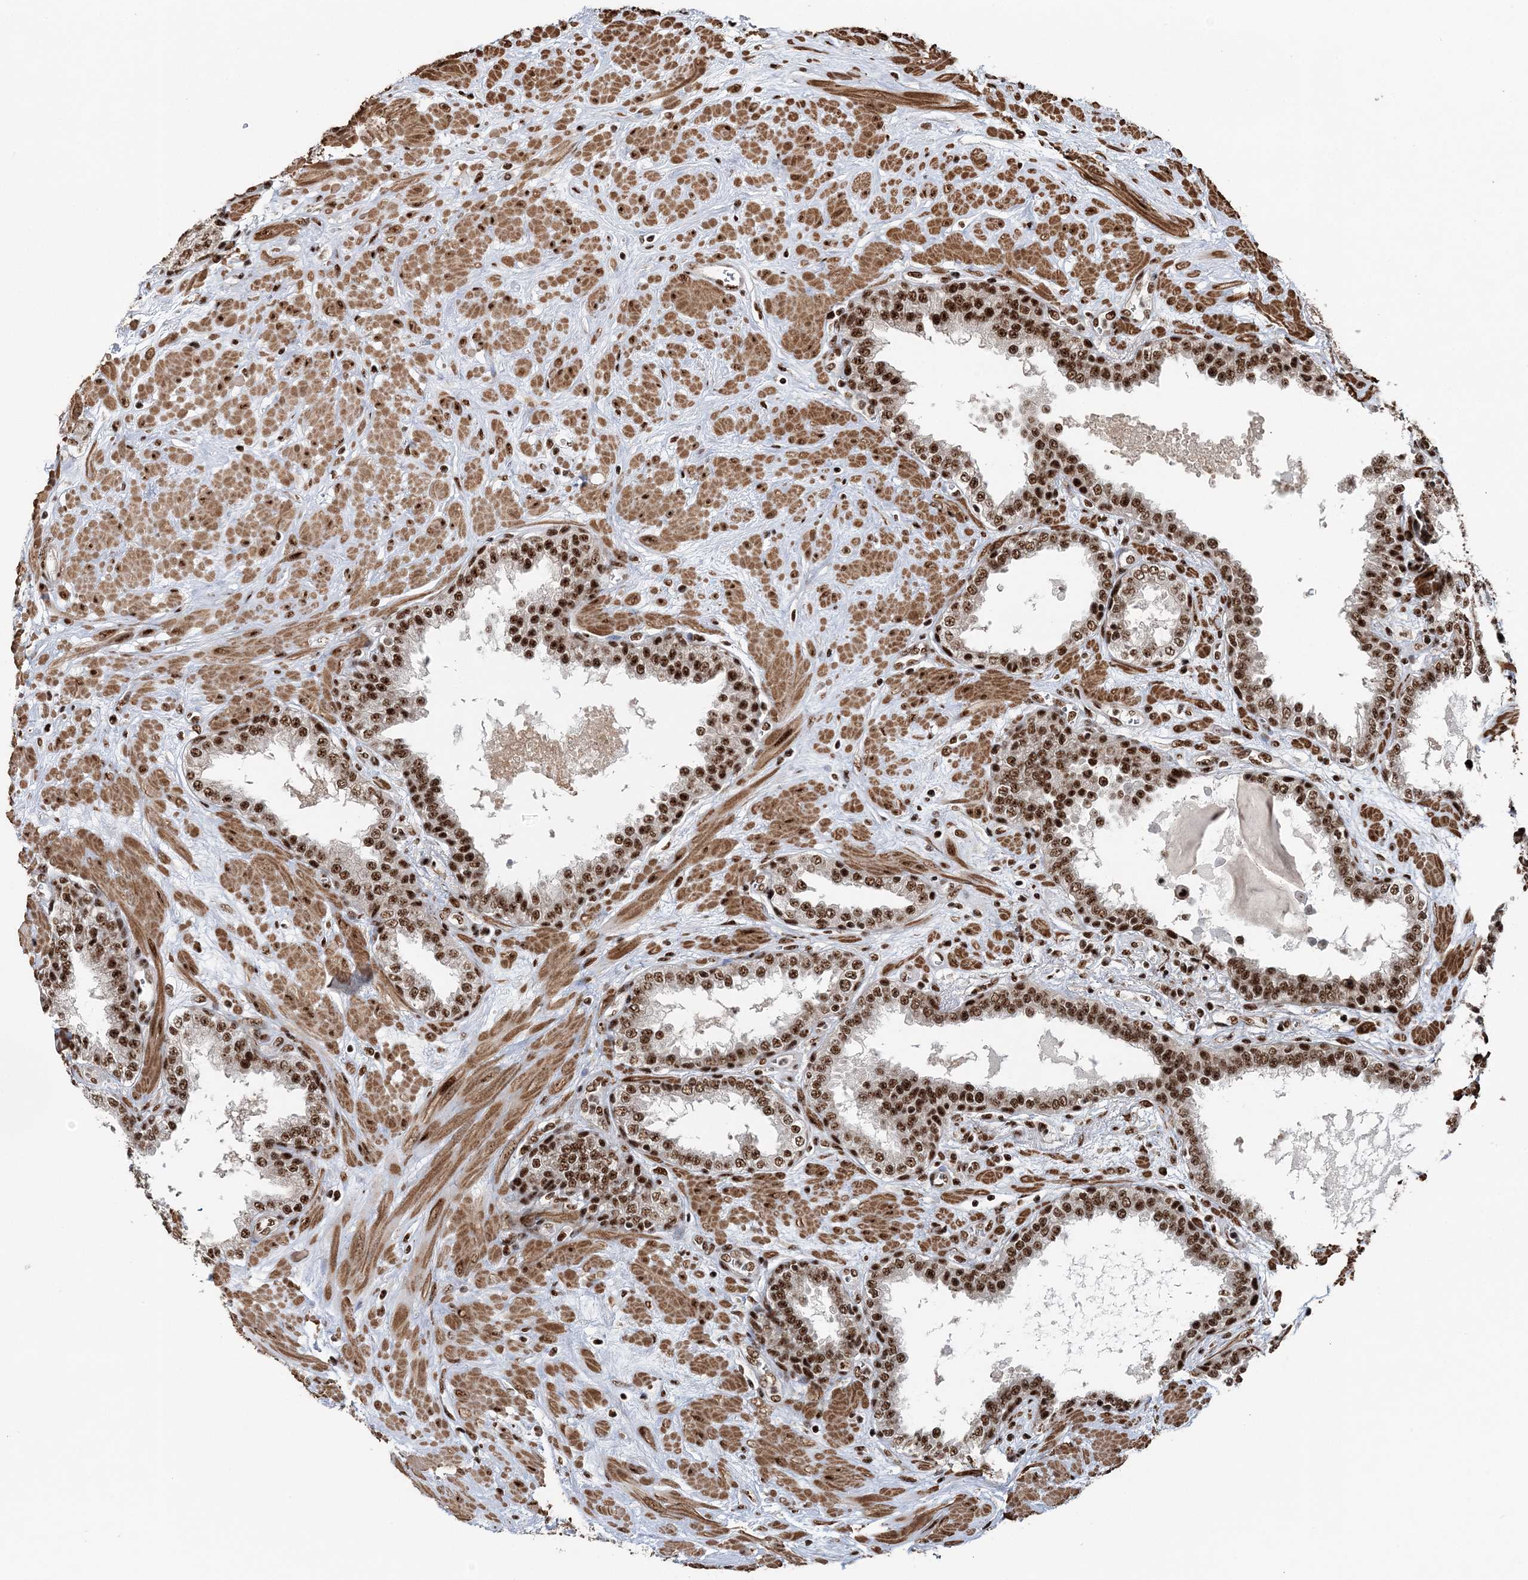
{"staining": {"intensity": "strong", "quantity": ">75%", "location": "nuclear"}, "tissue": "prostate", "cell_type": "Glandular cells", "image_type": "normal", "snomed": [{"axis": "morphology", "description": "Normal tissue, NOS"}, {"axis": "topography", "description": "Prostate"}], "caption": "Protein expression analysis of unremarkable prostate reveals strong nuclear positivity in about >75% of glandular cells. The protein is stained brown, and the nuclei are stained in blue (DAB (3,3'-diaminobenzidine) IHC with brightfield microscopy, high magnification).", "gene": "EXOSC8", "patient": {"sex": "male", "age": 51}}